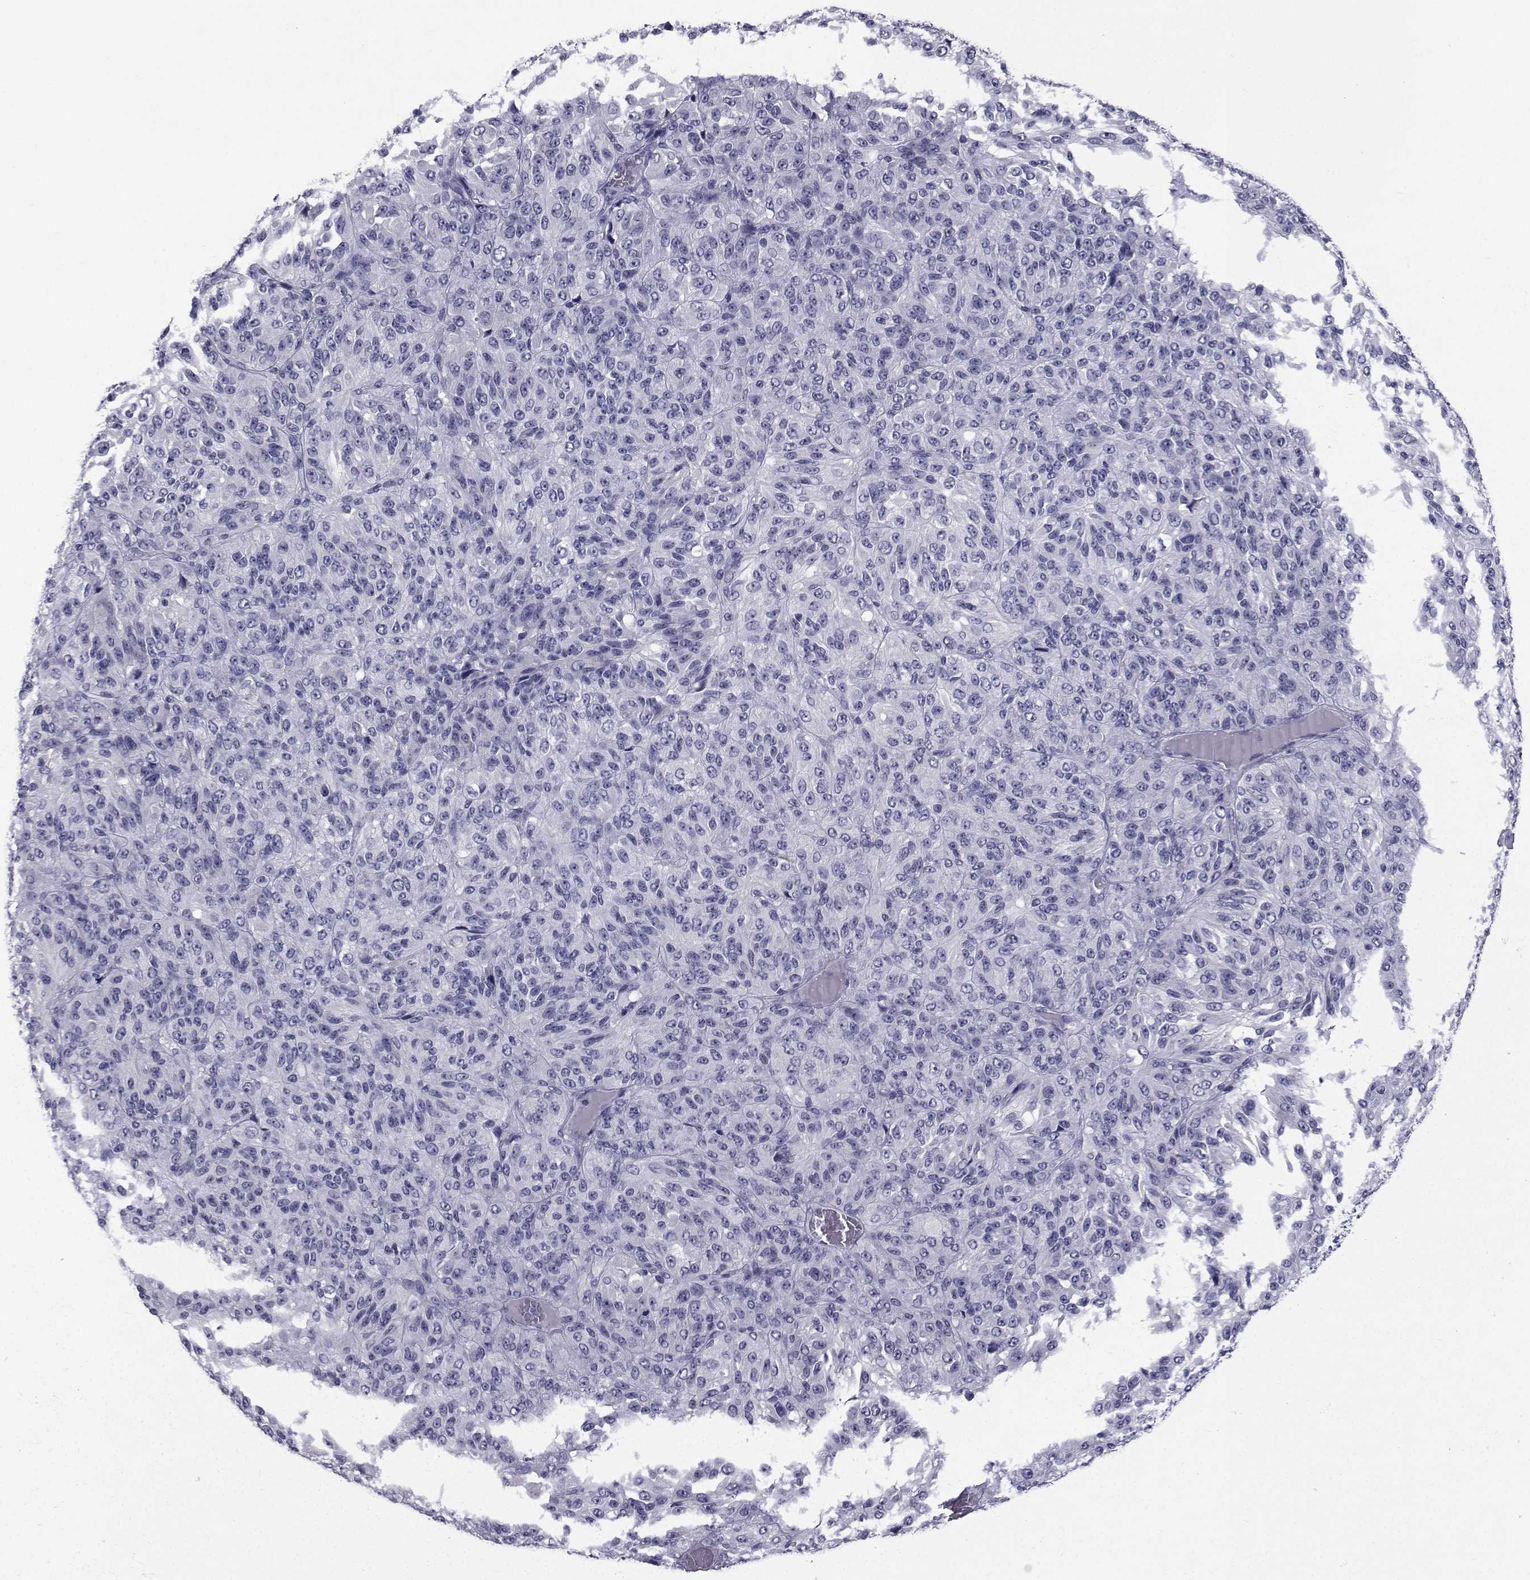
{"staining": {"intensity": "negative", "quantity": "none", "location": "none"}, "tissue": "melanoma", "cell_type": "Tumor cells", "image_type": "cancer", "snomed": [{"axis": "morphology", "description": "Malignant melanoma, Metastatic site"}, {"axis": "topography", "description": "Brain"}], "caption": "Tumor cells are negative for brown protein staining in melanoma.", "gene": "PDE6H", "patient": {"sex": "female", "age": 56}}